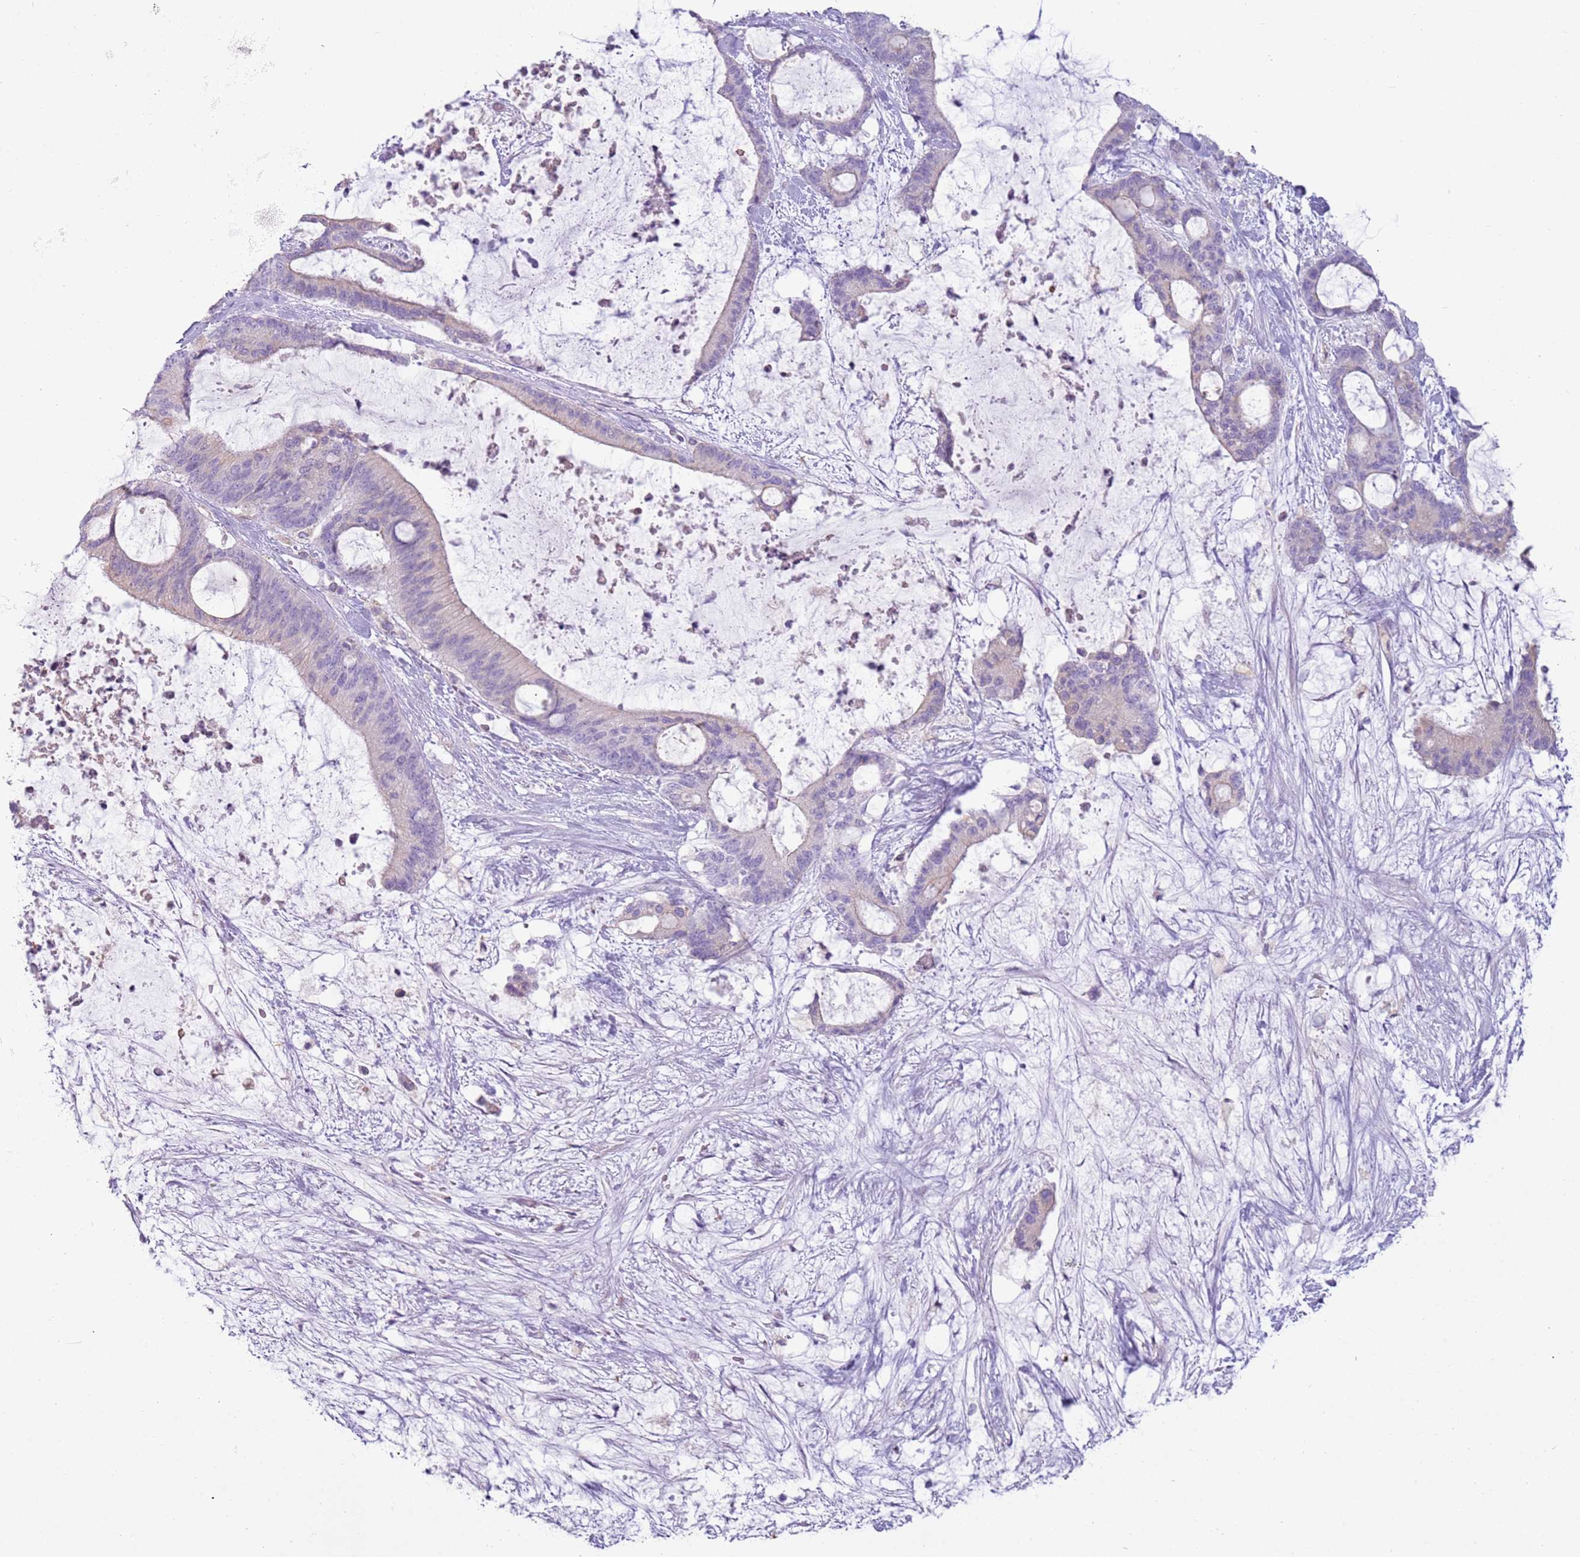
{"staining": {"intensity": "negative", "quantity": "none", "location": "none"}, "tissue": "liver cancer", "cell_type": "Tumor cells", "image_type": "cancer", "snomed": [{"axis": "morphology", "description": "Normal tissue, NOS"}, {"axis": "morphology", "description": "Cholangiocarcinoma"}, {"axis": "topography", "description": "Liver"}, {"axis": "topography", "description": "Peripheral nerve tissue"}], "caption": "This is a histopathology image of immunohistochemistry staining of liver cholangiocarcinoma, which shows no expression in tumor cells.", "gene": "OAF", "patient": {"sex": "female", "age": 73}}